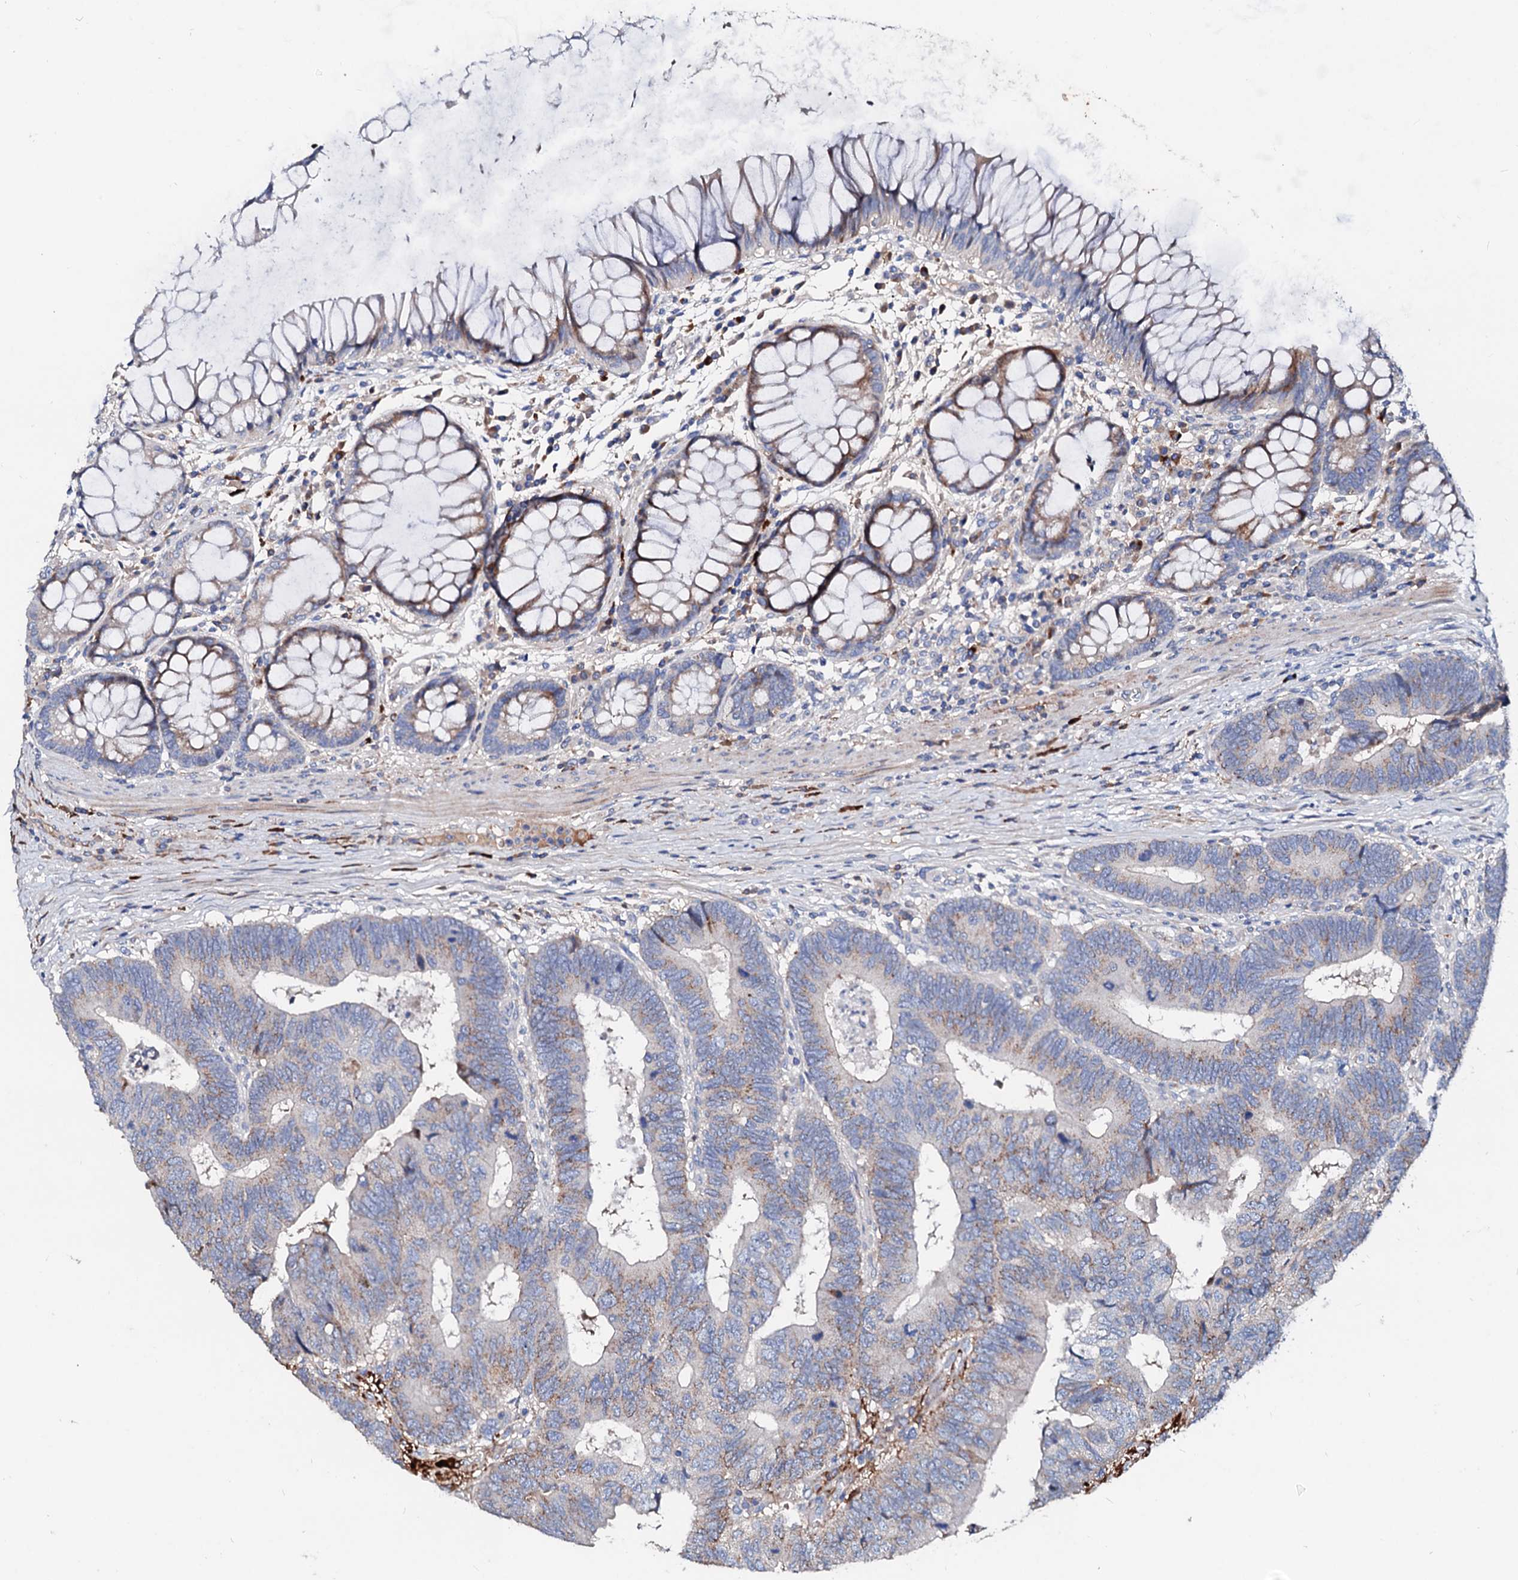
{"staining": {"intensity": "weak", "quantity": "<25%", "location": "cytoplasmic/membranous"}, "tissue": "colorectal cancer", "cell_type": "Tumor cells", "image_type": "cancer", "snomed": [{"axis": "morphology", "description": "Adenocarcinoma, NOS"}, {"axis": "topography", "description": "Colon"}], "caption": "This is an IHC image of human colorectal adenocarcinoma. There is no staining in tumor cells.", "gene": "SLC10A7", "patient": {"sex": "female", "age": 67}}